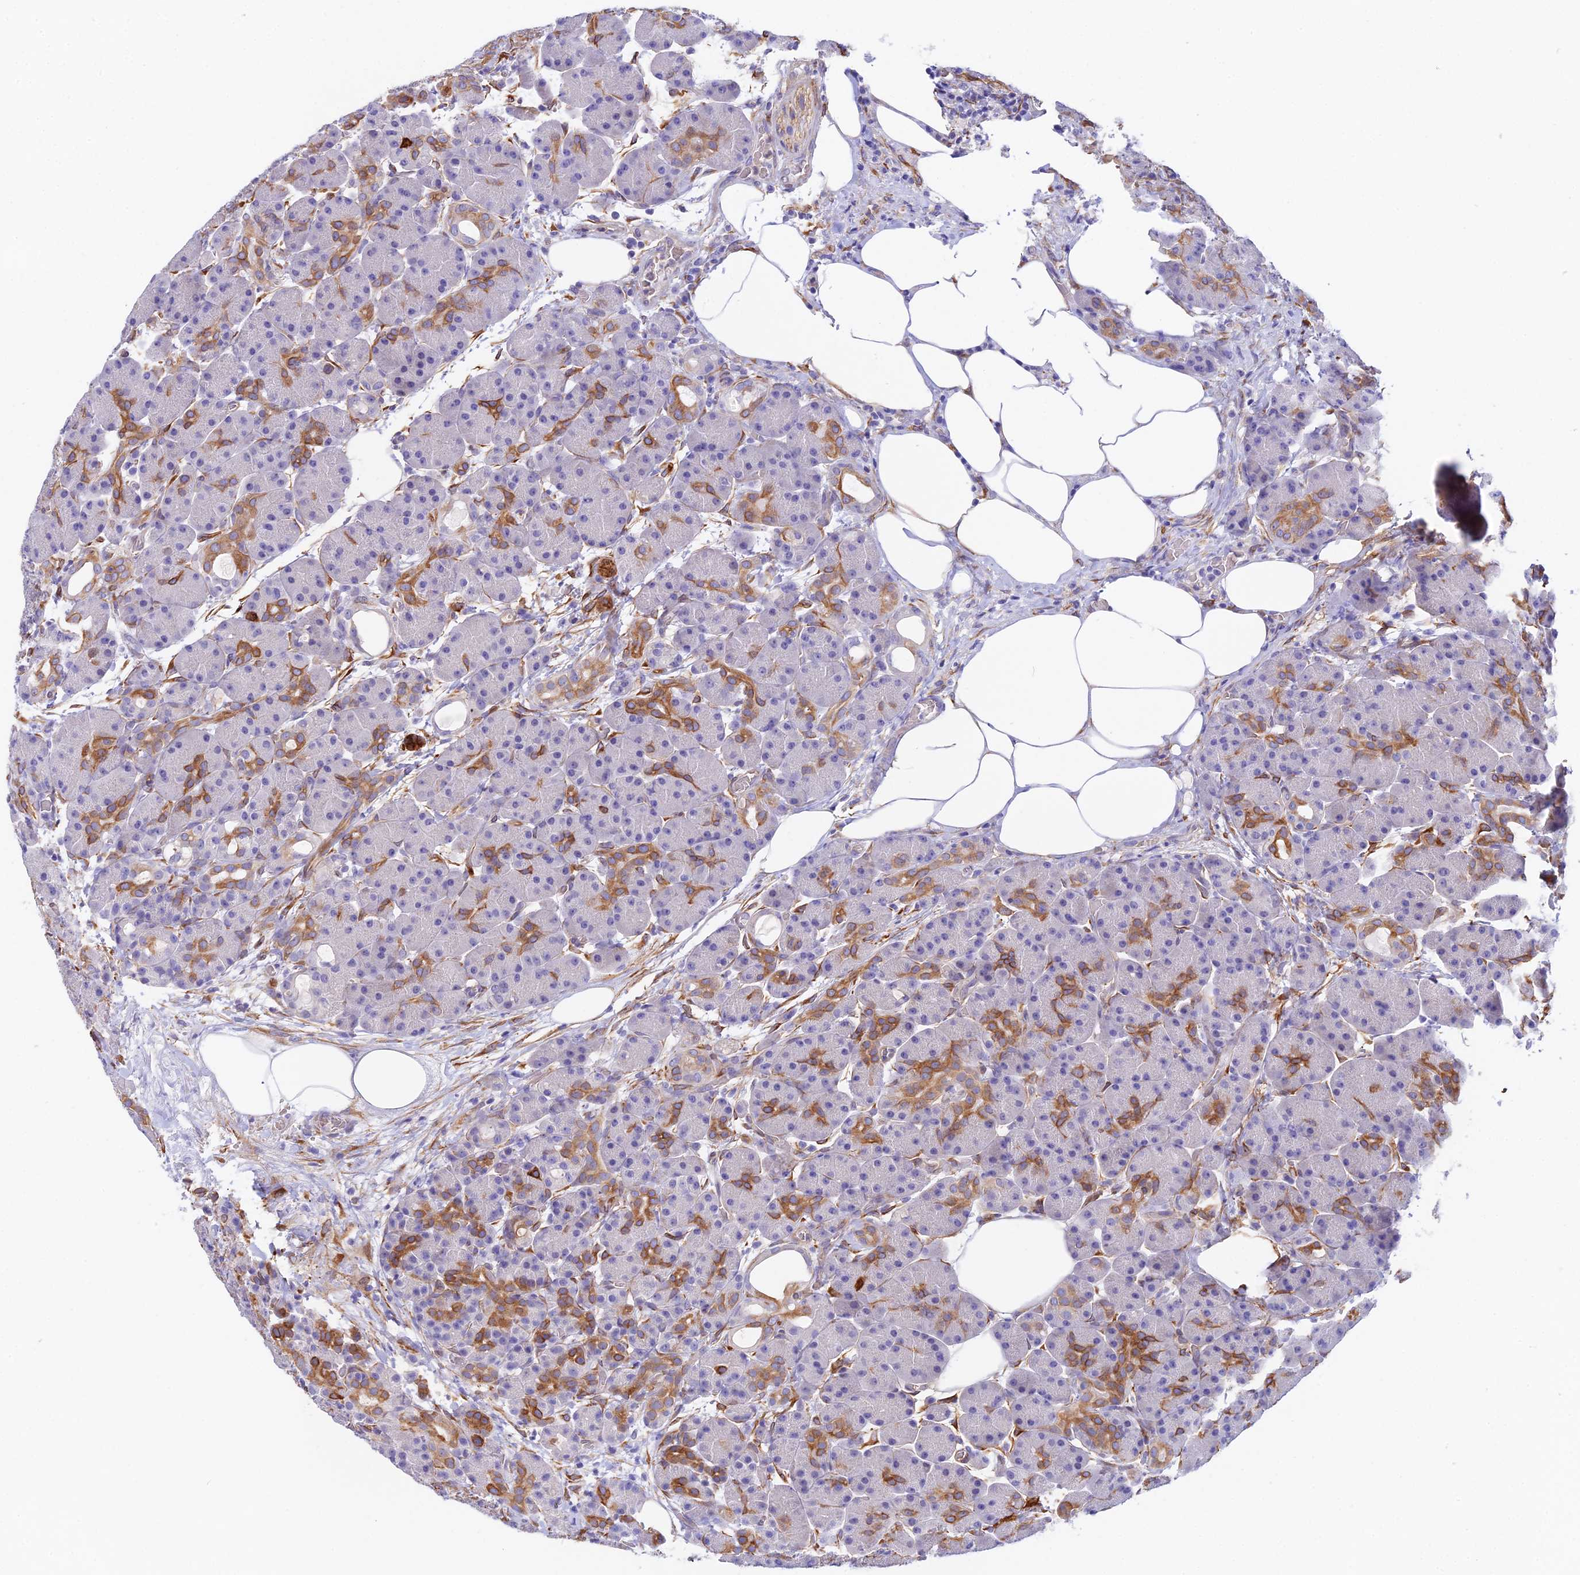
{"staining": {"intensity": "strong", "quantity": "<25%", "location": "cytoplasmic/membranous"}, "tissue": "pancreas", "cell_type": "Exocrine glandular cells", "image_type": "normal", "snomed": [{"axis": "morphology", "description": "Normal tissue, NOS"}, {"axis": "topography", "description": "Pancreas"}], "caption": "Human pancreas stained for a protein (brown) shows strong cytoplasmic/membranous positive staining in about <25% of exocrine glandular cells.", "gene": "MXRA7", "patient": {"sex": "male", "age": 63}}